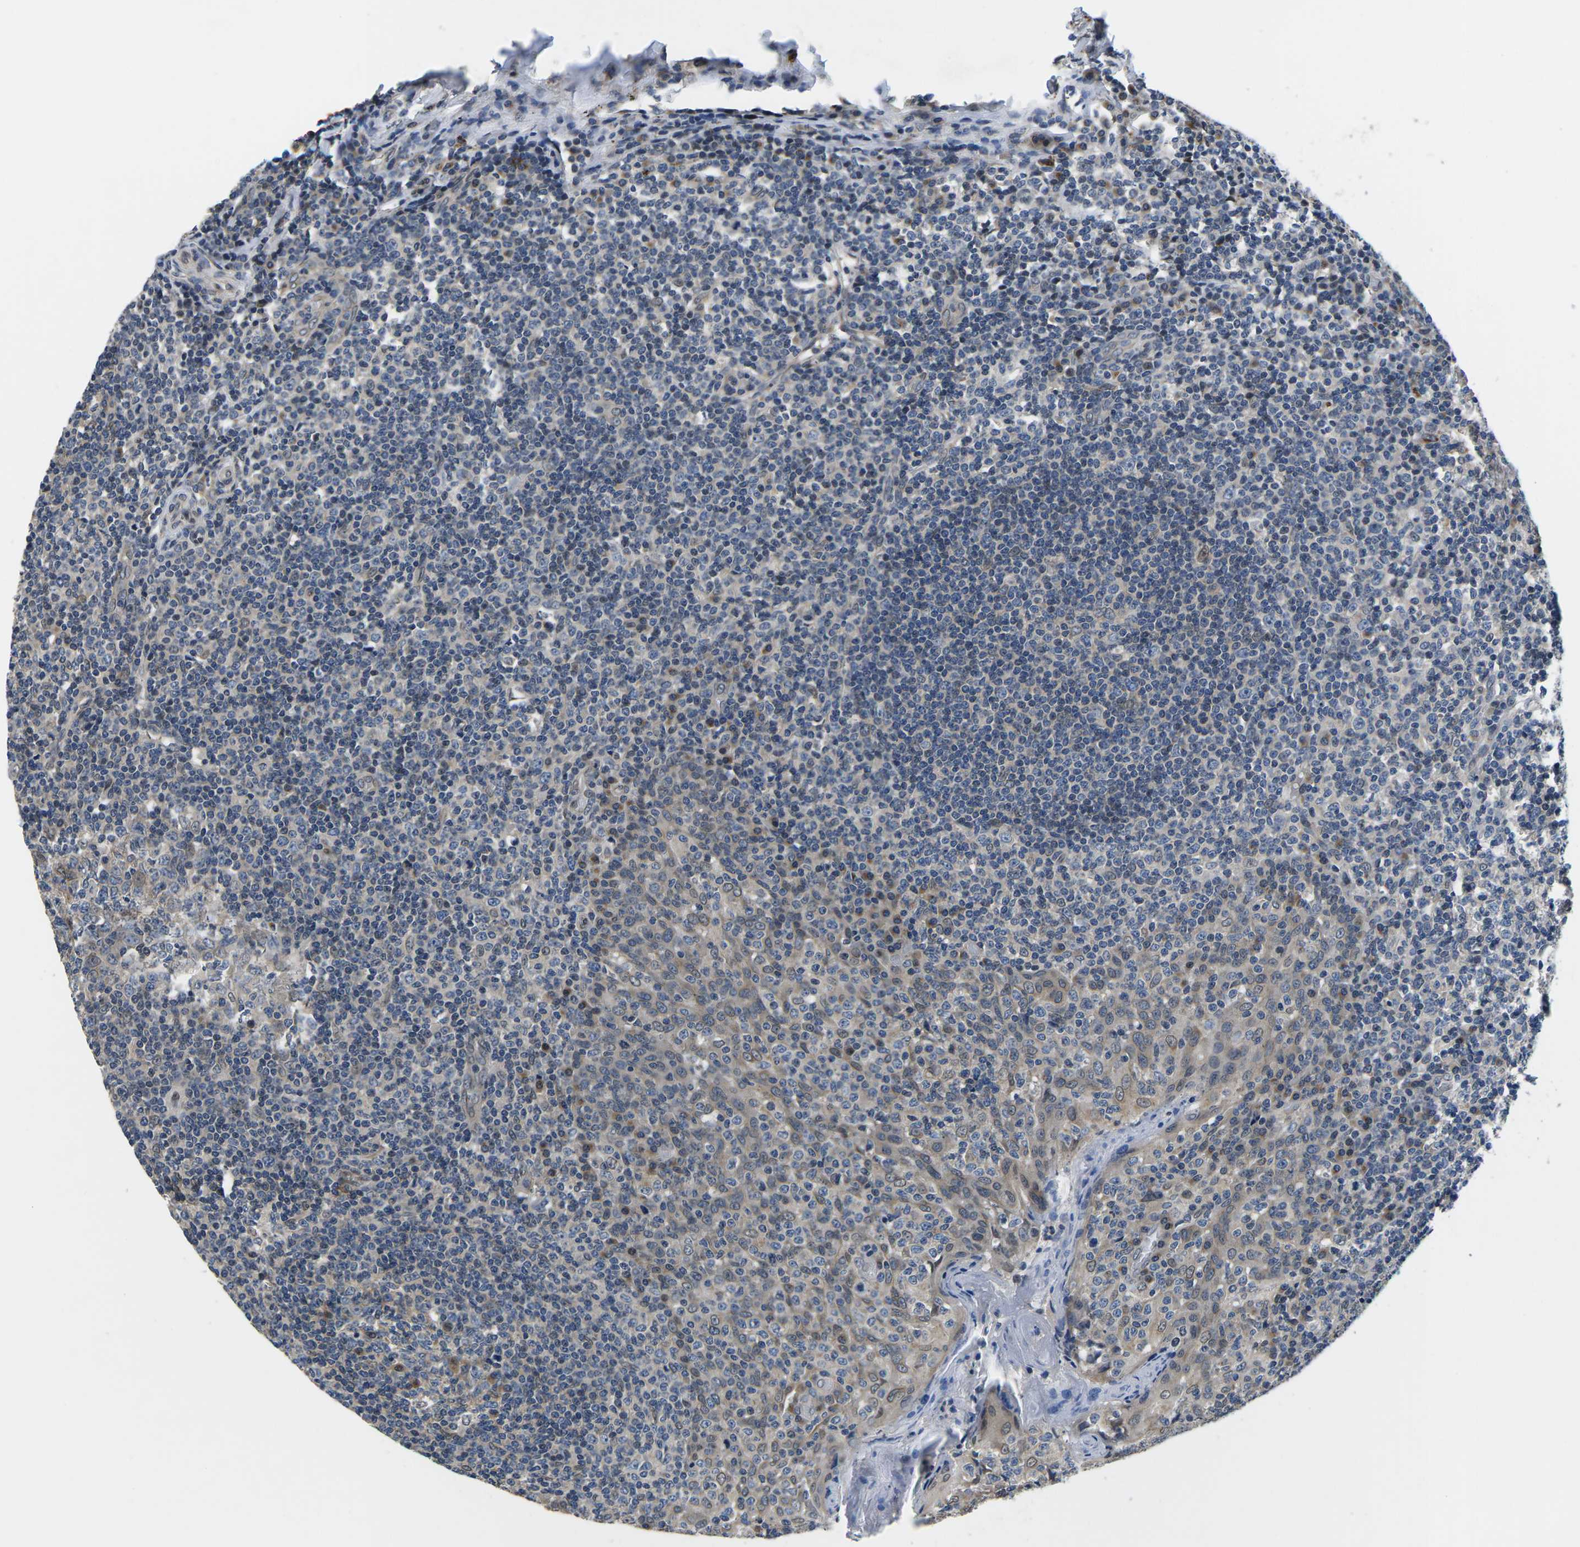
{"staining": {"intensity": "moderate", "quantity": "<25%", "location": "cytoplasmic/membranous"}, "tissue": "tonsil", "cell_type": "Germinal center cells", "image_type": "normal", "snomed": [{"axis": "morphology", "description": "Normal tissue, NOS"}, {"axis": "topography", "description": "Tonsil"}], "caption": "A brown stain labels moderate cytoplasmic/membranous expression of a protein in germinal center cells of normal human tonsil. Nuclei are stained in blue.", "gene": "SNX10", "patient": {"sex": "female", "age": 19}}